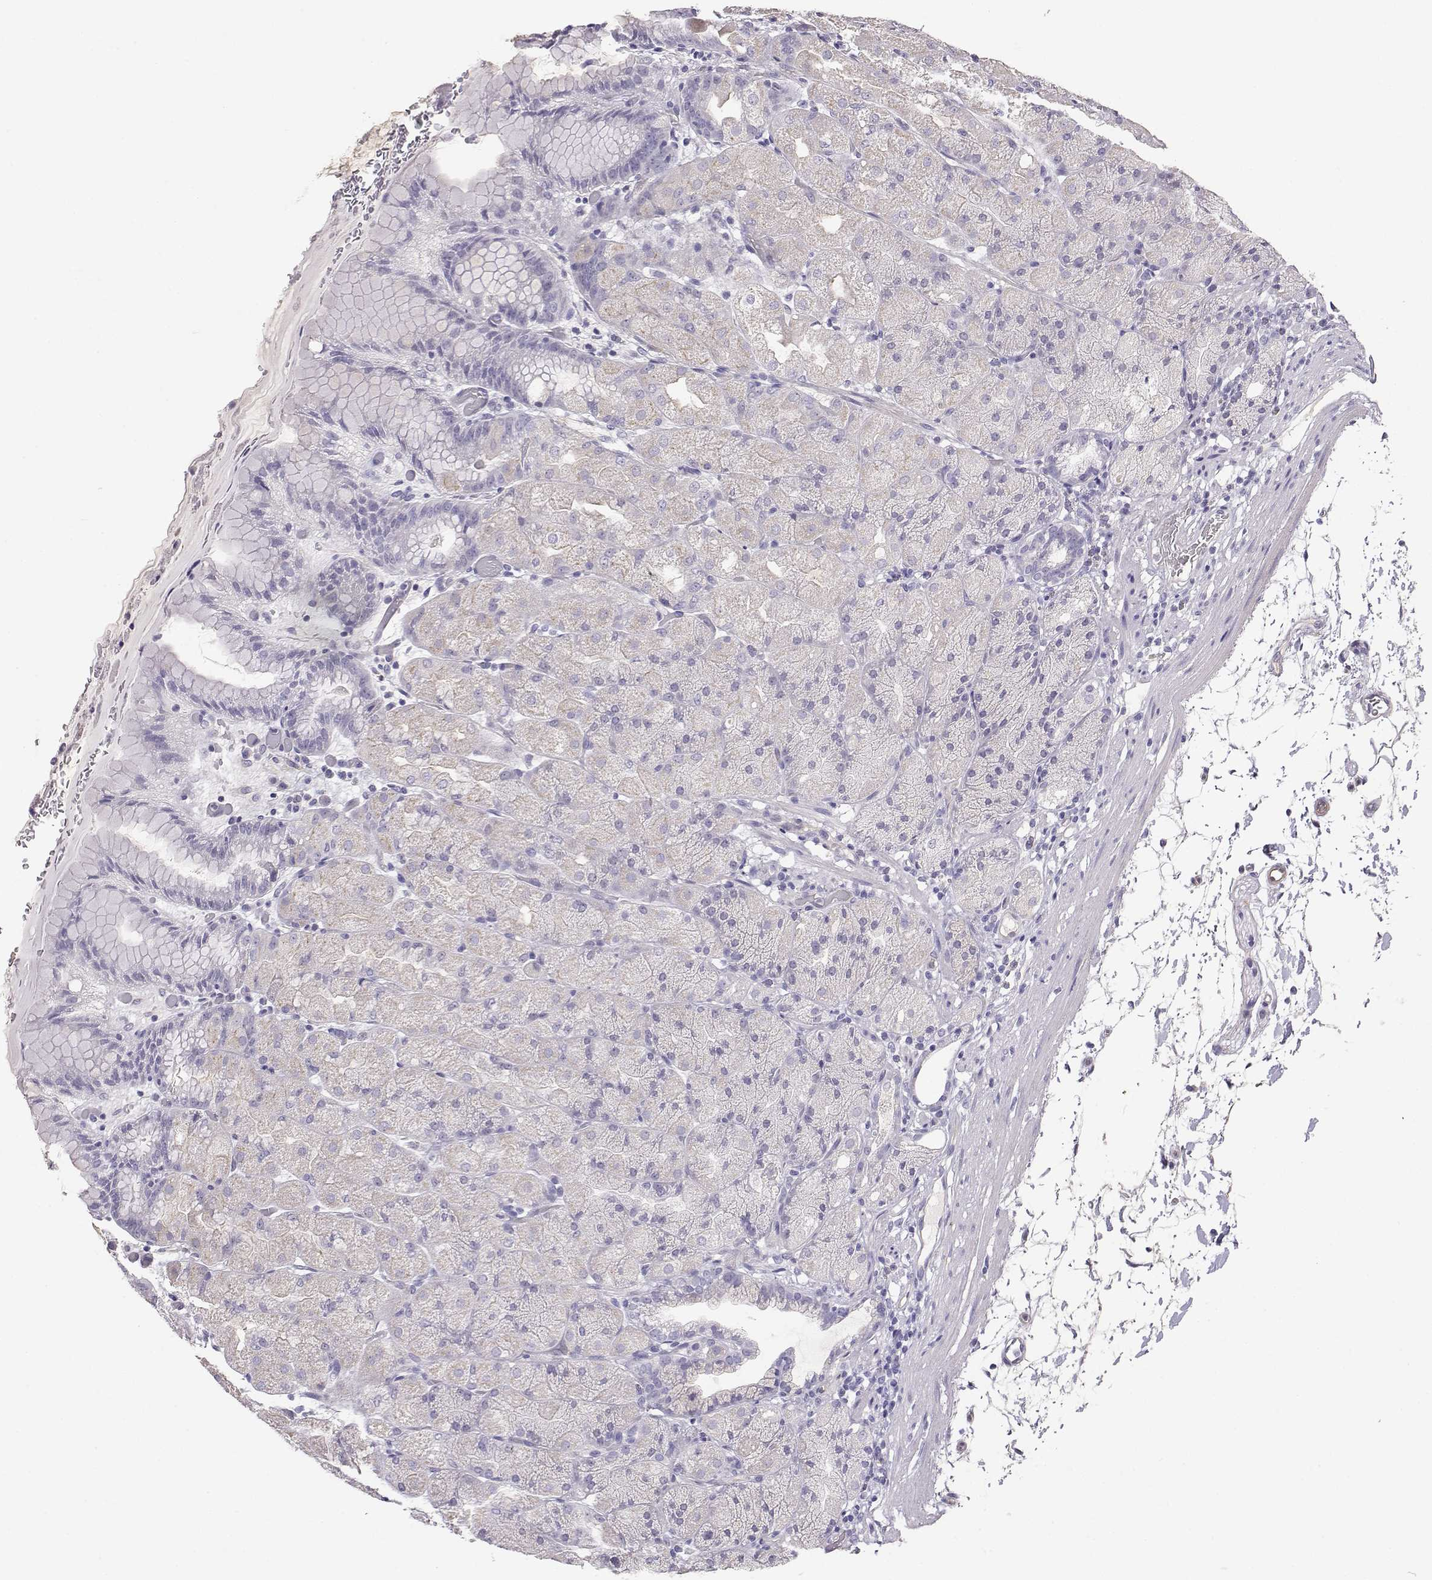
{"staining": {"intensity": "negative", "quantity": "none", "location": "none"}, "tissue": "stomach", "cell_type": "Glandular cells", "image_type": "normal", "snomed": [{"axis": "morphology", "description": "Normal tissue, NOS"}, {"axis": "topography", "description": "Stomach, upper"}, {"axis": "topography", "description": "Stomach"}, {"axis": "topography", "description": "Stomach, lower"}], "caption": "Glandular cells are negative for protein expression in normal human stomach.", "gene": "ENDOU", "patient": {"sex": "male", "age": 62}}